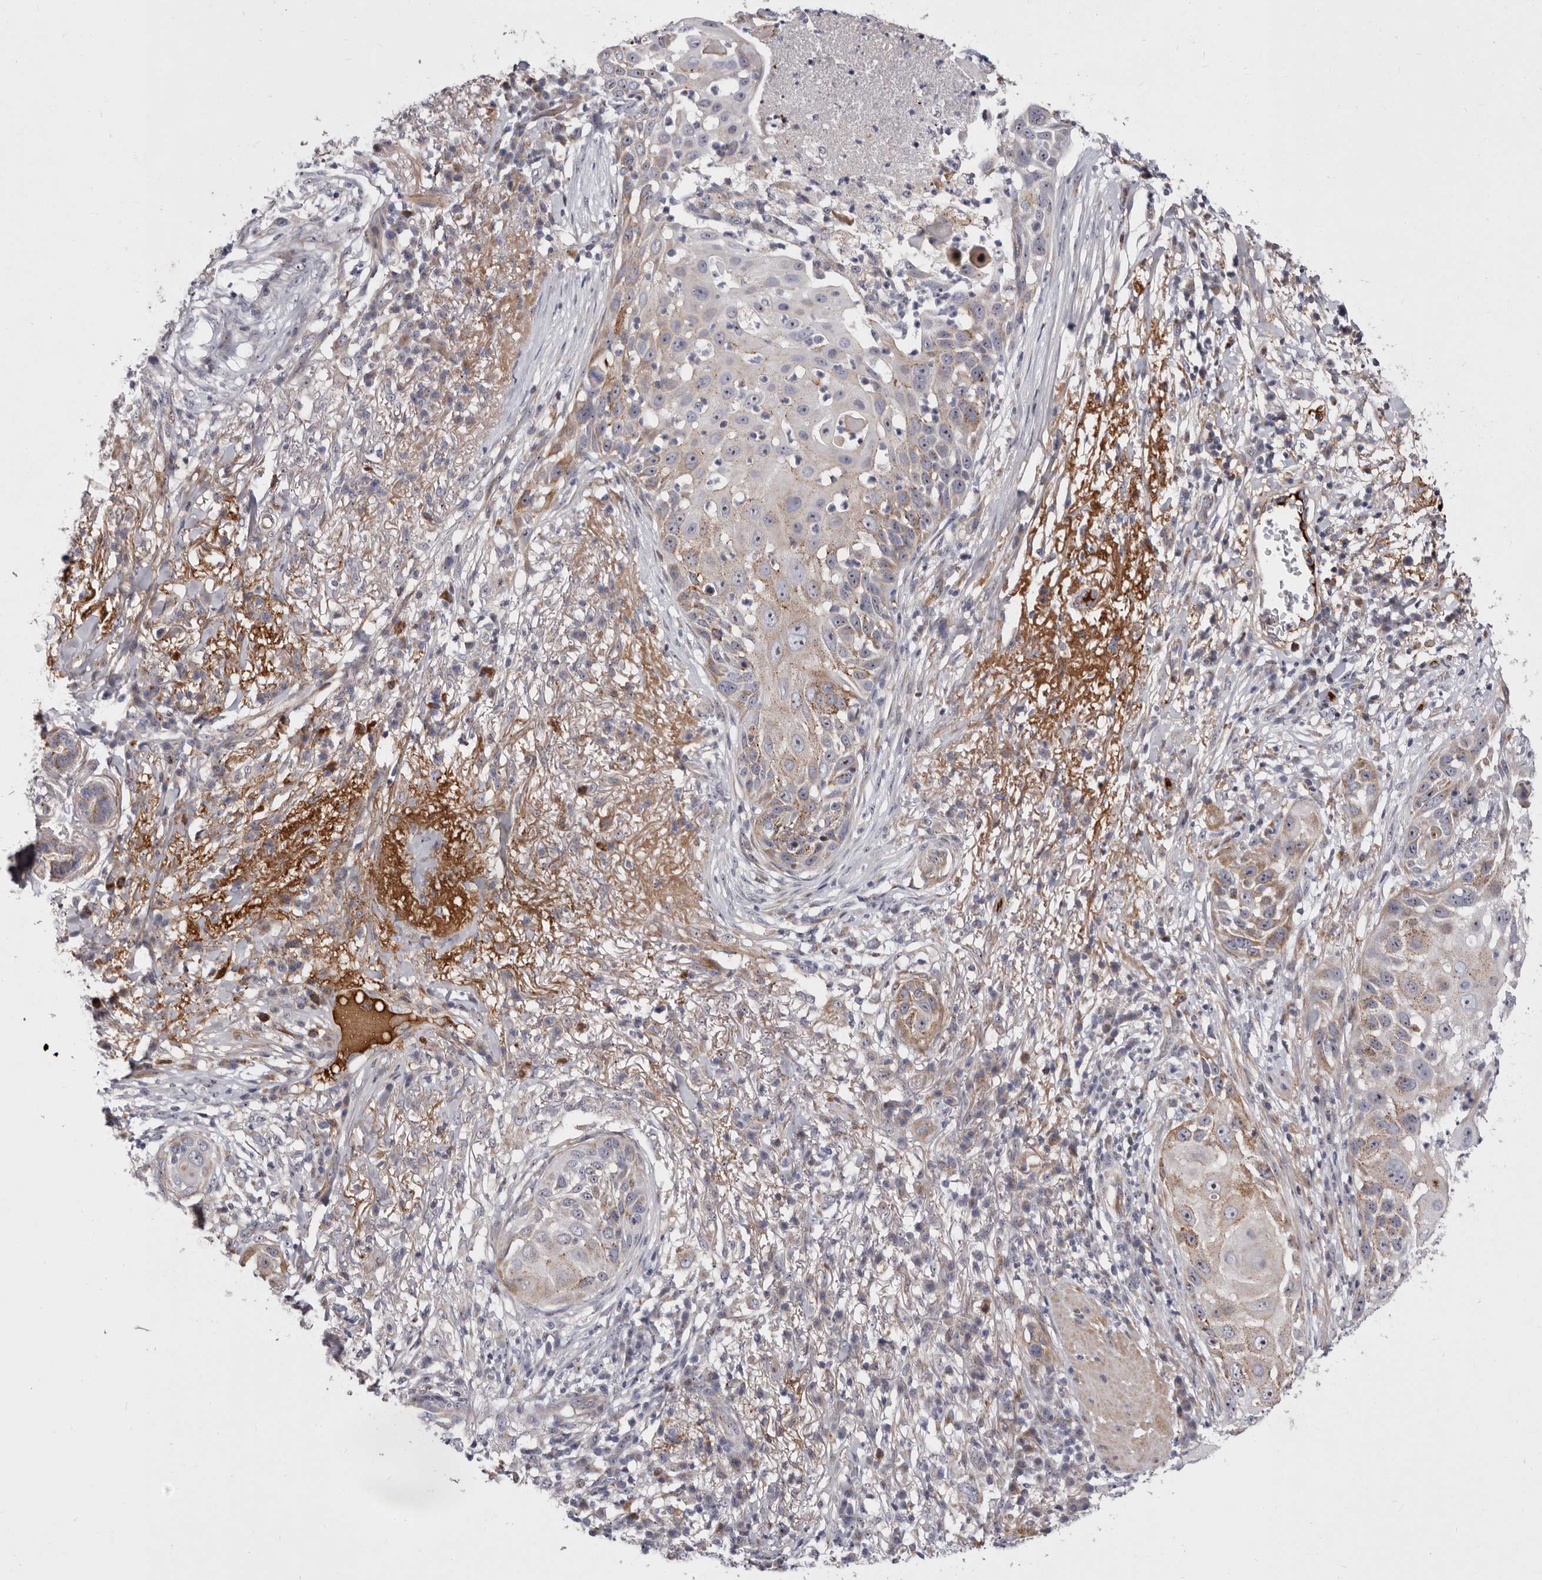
{"staining": {"intensity": "moderate", "quantity": "25%-75%", "location": "cytoplasmic/membranous"}, "tissue": "skin cancer", "cell_type": "Tumor cells", "image_type": "cancer", "snomed": [{"axis": "morphology", "description": "Squamous cell carcinoma, NOS"}, {"axis": "topography", "description": "Skin"}], "caption": "Brown immunohistochemical staining in skin cancer (squamous cell carcinoma) exhibits moderate cytoplasmic/membranous expression in approximately 25%-75% of tumor cells.", "gene": "NUBPL", "patient": {"sex": "female", "age": 44}}